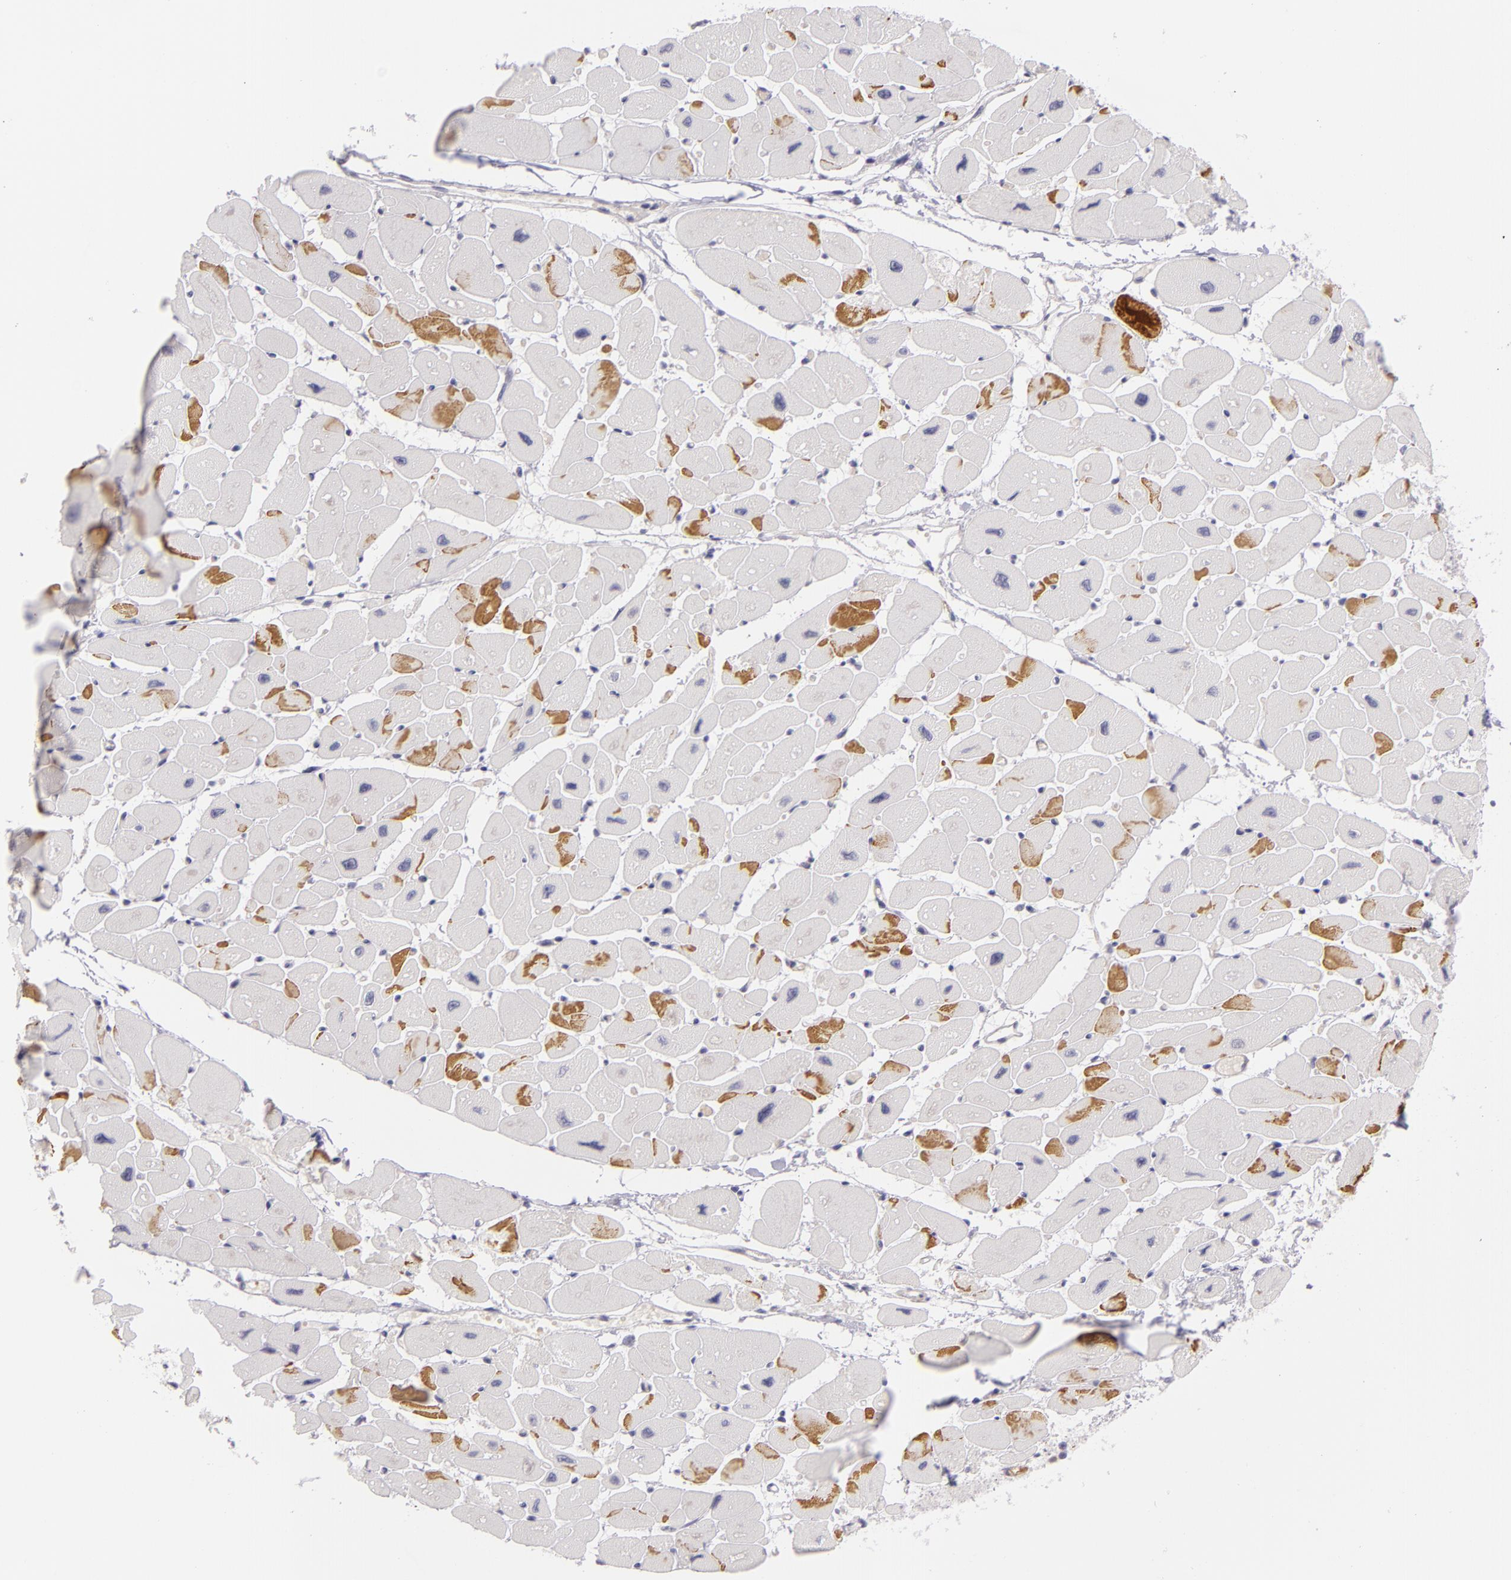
{"staining": {"intensity": "moderate", "quantity": "<25%", "location": "cytoplasmic/membranous"}, "tissue": "heart muscle", "cell_type": "Cardiomyocytes", "image_type": "normal", "snomed": [{"axis": "morphology", "description": "Normal tissue, NOS"}, {"axis": "topography", "description": "Heart"}], "caption": "Immunohistochemical staining of normal heart muscle displays <25% levels of moderate cytoplasmic/membranous protein staining in about <25% of cardiomyocytes.", "gene": "CTNNB1", "patient": {"sex": "female", "age": 54}}